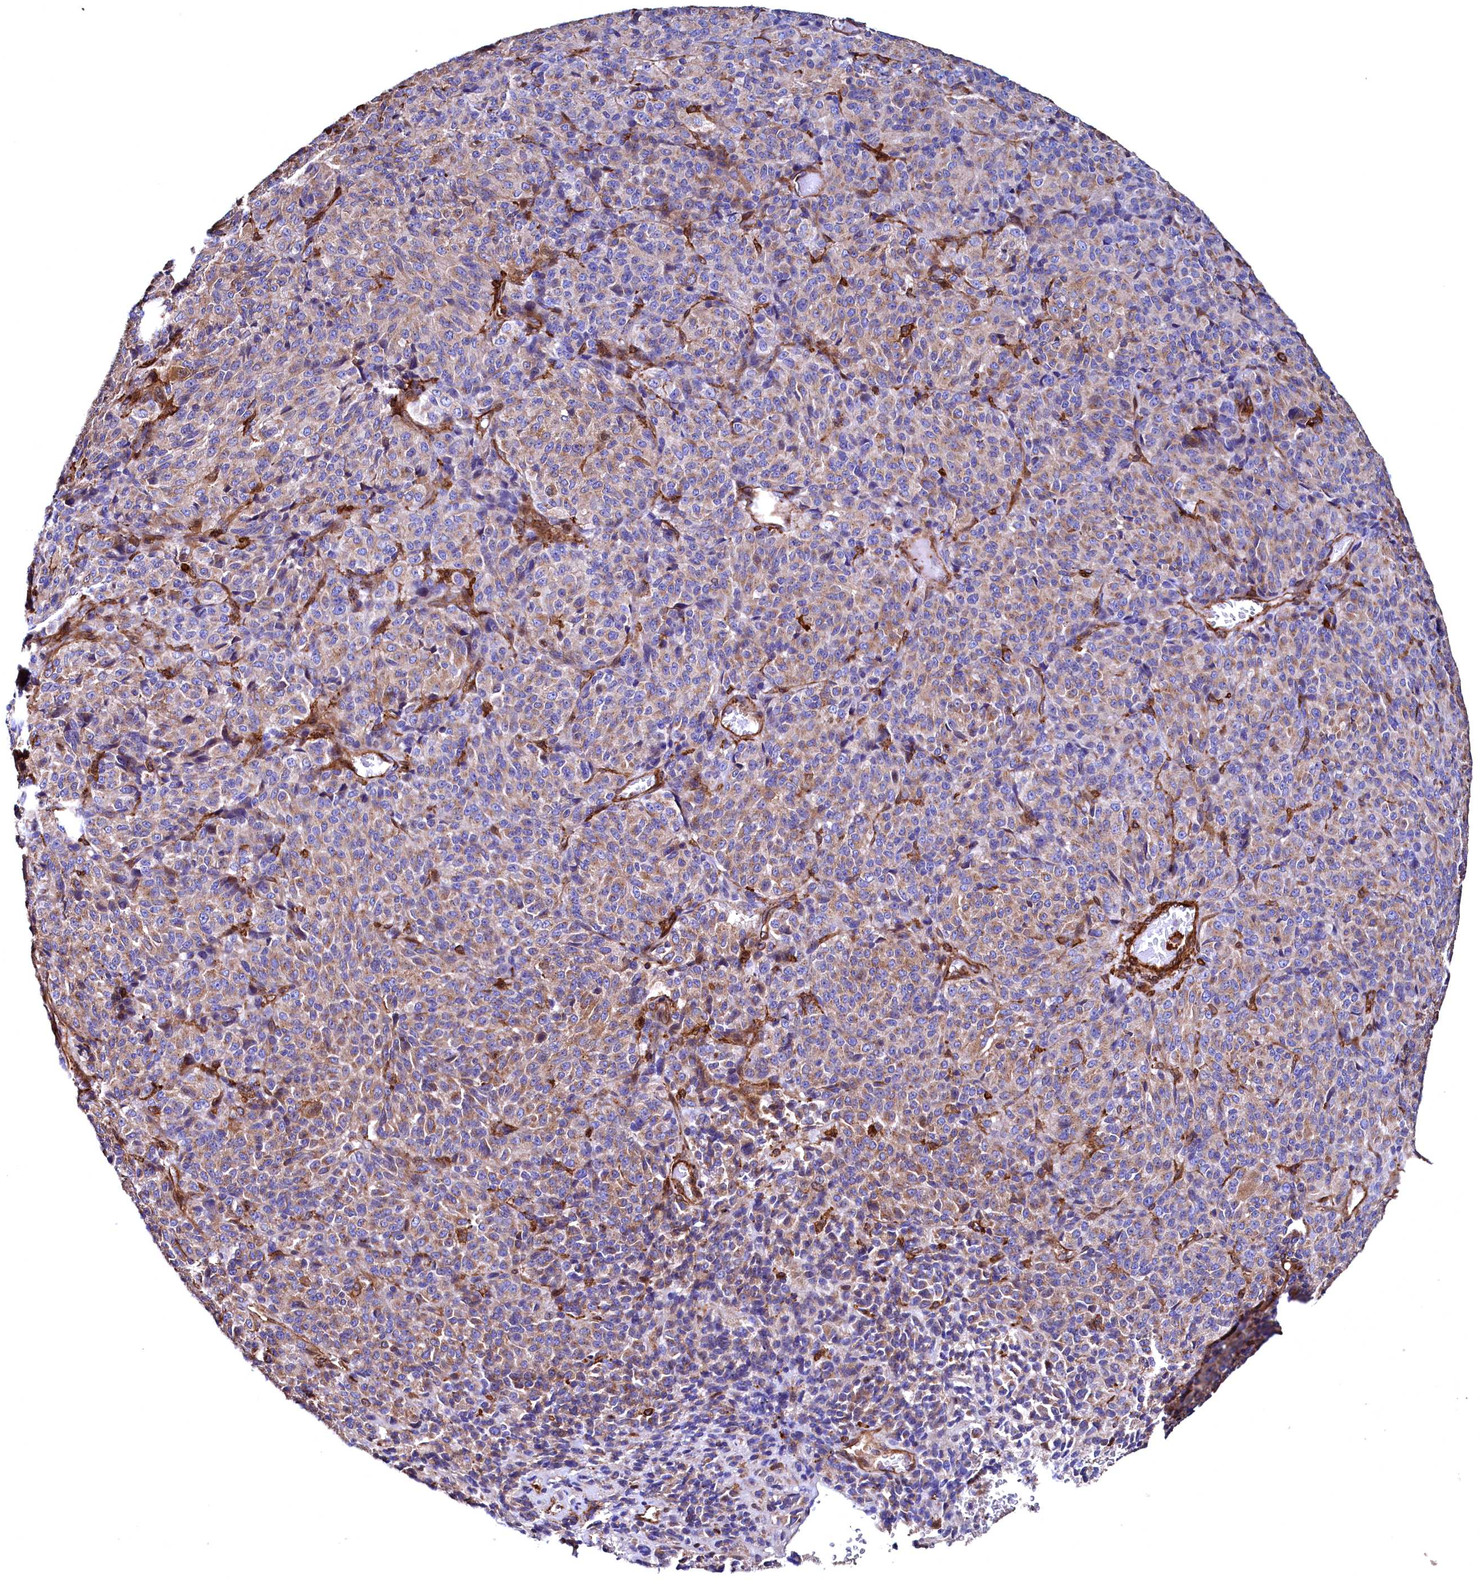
{"staining": {"intensity": "moderate", "quantity": "25%-75%", "location": "cytoplasmic/membranous"}, "tissue": "melanoma", "cell_type": "Tumor cells", "image_type": "cancer", "snomed": [{"axis": "morphology", "description": "Malignant melanoma, Metastatic site"}, {"axis": "topography", "description": "Brain"}], "caption": "Melanoma was stained to show a protein in brown. There is medium levels of moderate cytoplasmic/membranous positivity in approximately 25%-75% of tumor cells.", "gene": "STAMBPL1", "patient": {"sex": "female", "age": 56}}